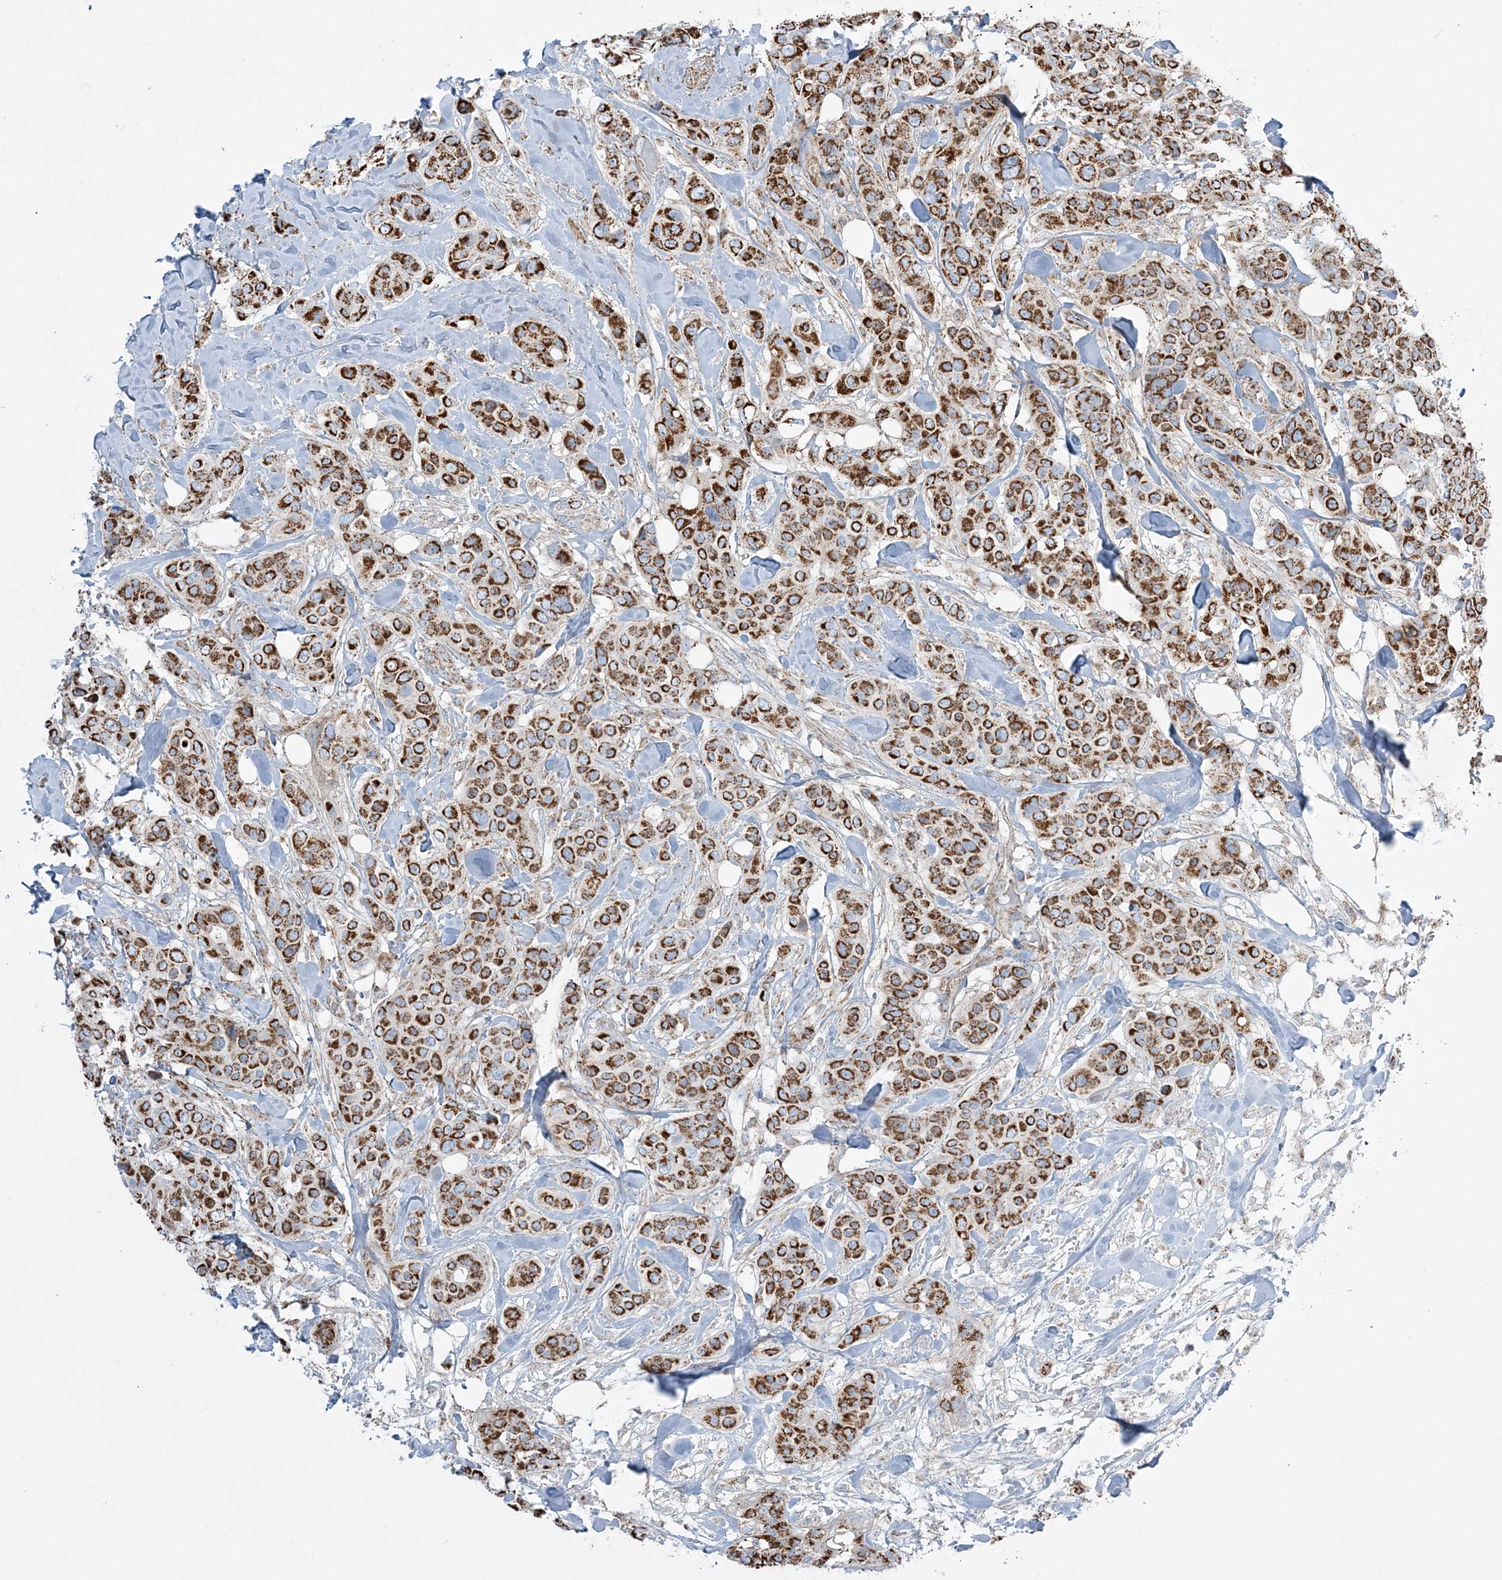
{"staining": {"intensity": "strong", "quantity": ">75%", "location": "cytoplasmic/membranous"}, "tissue": "breast cancer", "cell_type": "Tumor cells", "image_type": "cancer", "snomed": [{"axis": "morphology", "description": "Lobular carcinoma"}, {"axis": "topography", "description": "Breast"}], "caption": "Tumor cells exhibit high levels of strong cytoplasmic/membranous expression in approximately >75% of cells in human breast cancer. (brown staining indicates protein expression, while blue staining denotes nuclei).", "gene": "RAB11FIP3", "patient": {"sex": "female", "age": 51}}